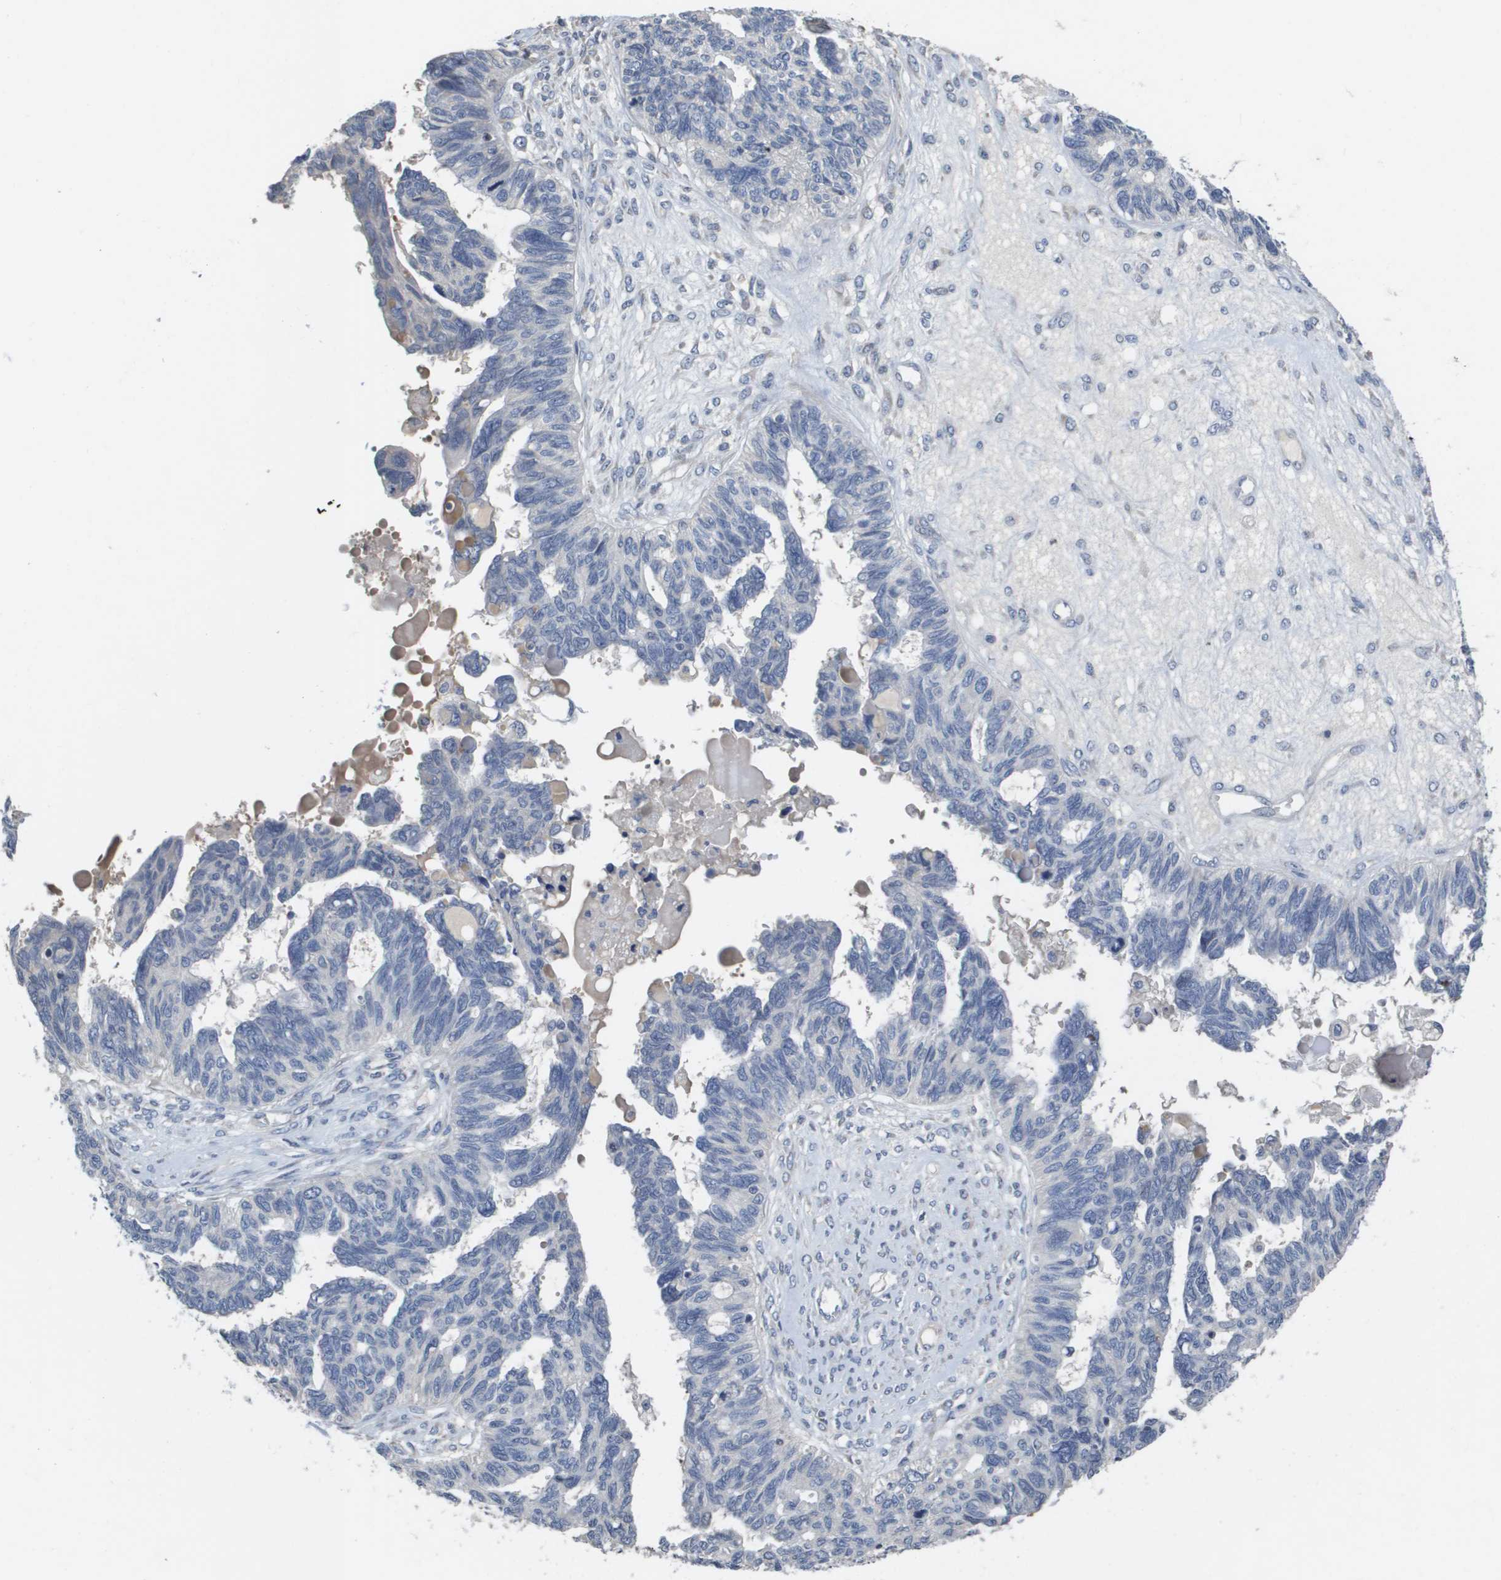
{"staining": {"intensity": "negative", "quantity": "none", "location": "none"}, "tissue": "ovarian cancer", "cell_type": "Tumor cells", "image_type": "cancer", "snomed": [{"axis": "morphology", "description": "Cystadenocarcinoma, serous, NOS"}, {"axis": "topography", "description": "Ovary"}], "caption": "Tumor cells are negative for brown protein staining in serous cystadenocarcinoma (ovarian).", "gene": "CAPN11", "patient": {"sex": "female", "age": 79}}